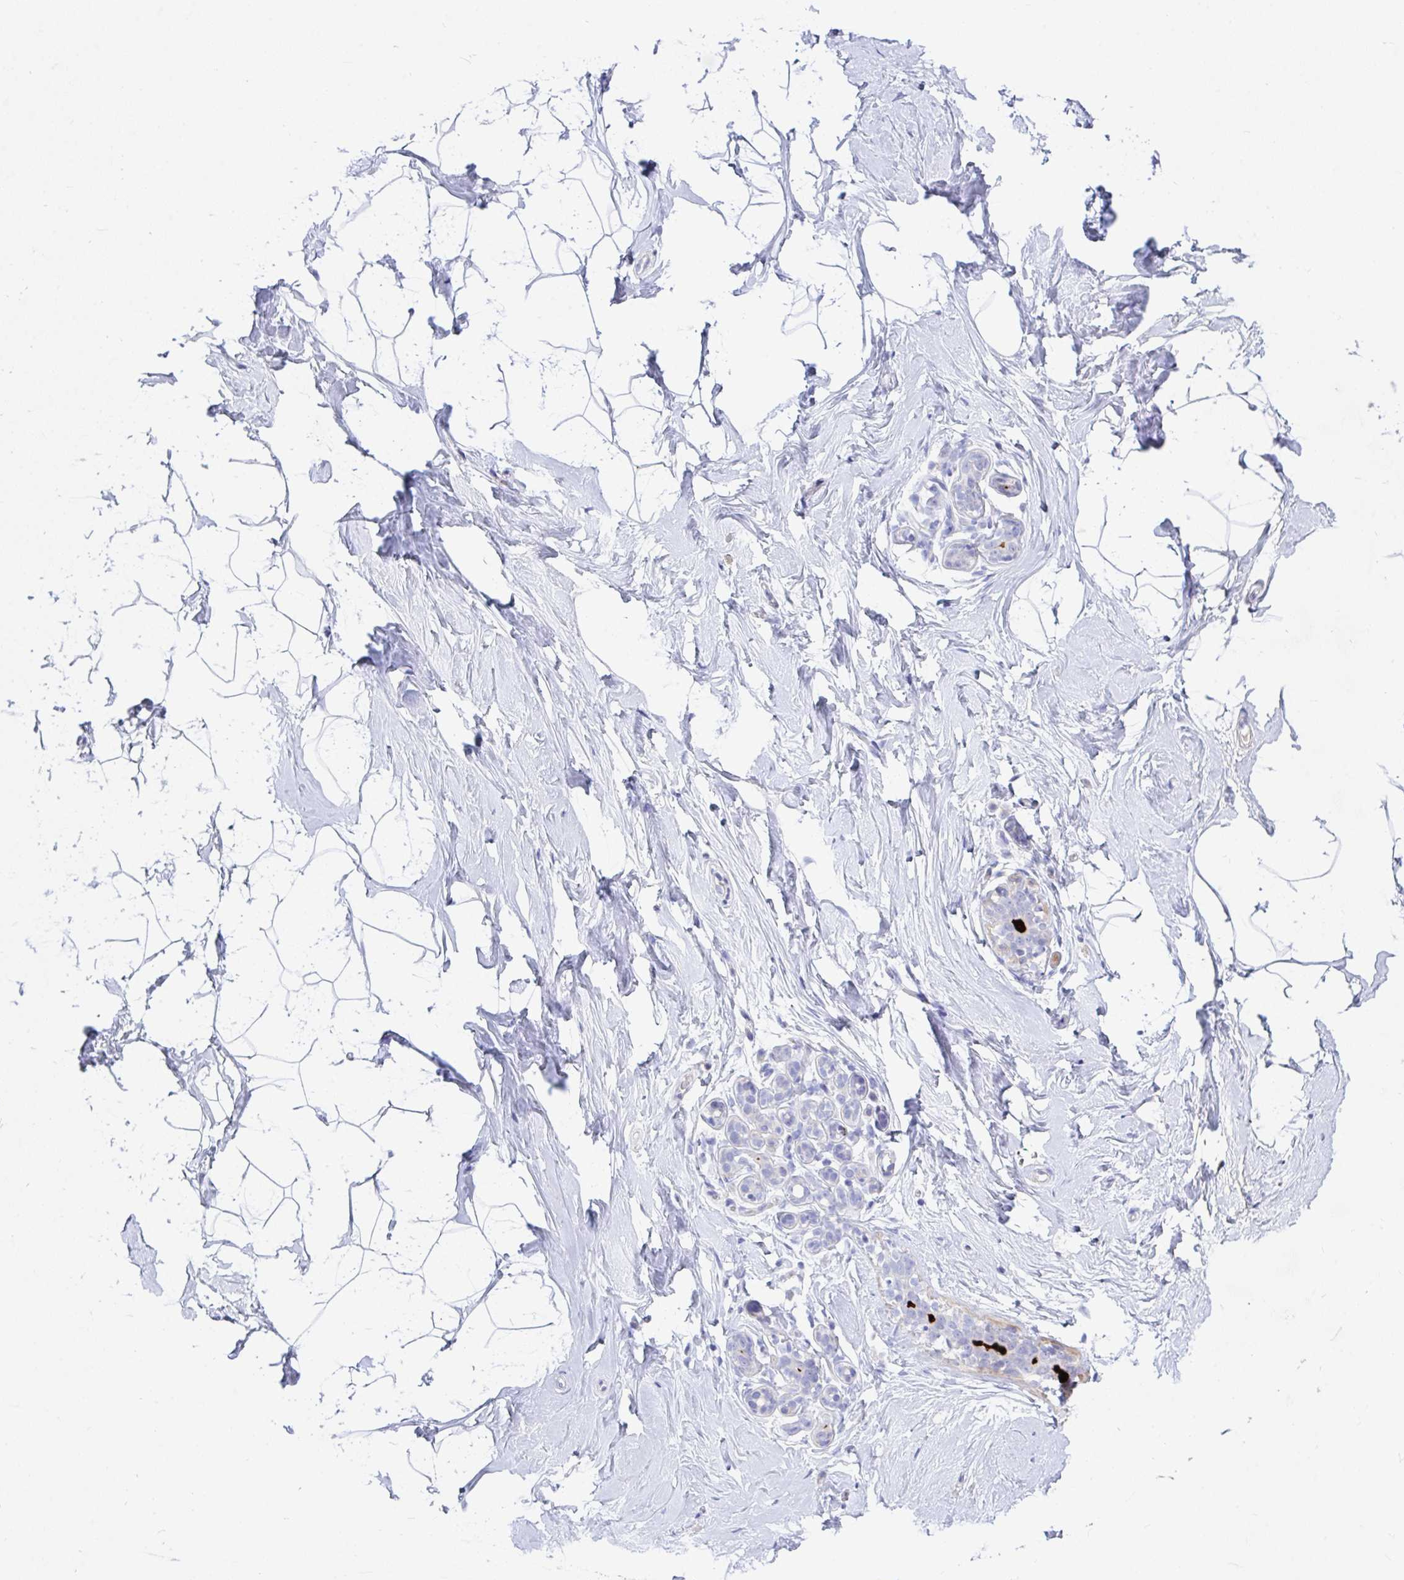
{"staining": {"intensity": "negative", "quantity": "none", "location": "none"}, "tissue": "breast", "cell_type": "Adipocytes", "image_type": "normal", "snomed": [{"axis": "morphology", "description": "Normal tissue, NOS"}, {"axis": "topography", "description": "Breast"}], "caption": "The photomicrograph shows no staining of adipocytes in unremarkable breast.", "gene": "ZNF561", "patient": {"sex": "female", "age": 32}}